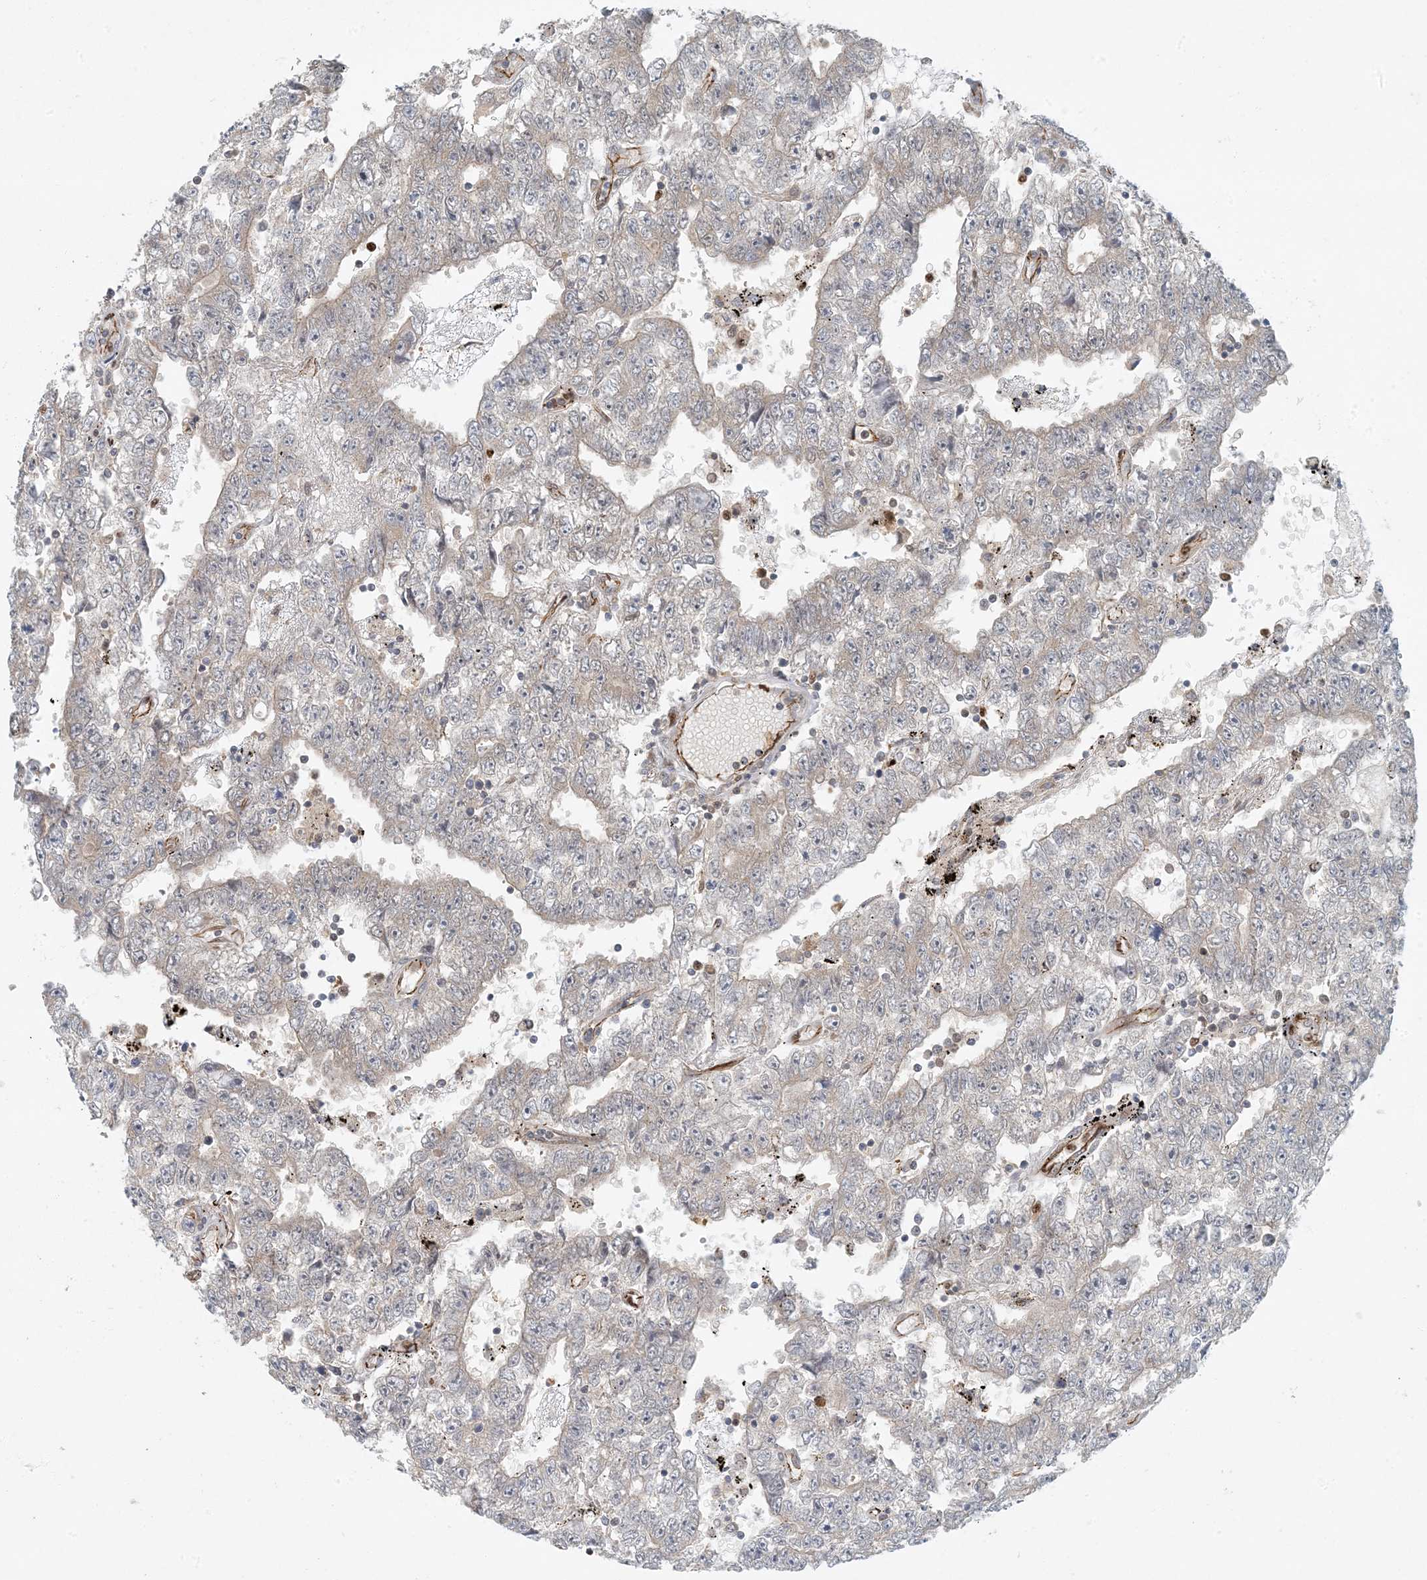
{"staining": {"intensity": "weak", "quantity": "<25%", "location": "cytoplasmic/membranous"}, "tissue": "testis cancer", "cell_type": "Tumor cells", "image_type": "cancer", "snomed": [{"axis": "morphology", "description": "Carcinoma, Embryonal, NOS"}, {"axis": "topography", "description": "Testis"}], "caption": "A micrograph of testis cancer stained for a protein shows no brown staining in tumor cells.", "gene": "AK9", "patient": {"sex": "male", "age": 25}}